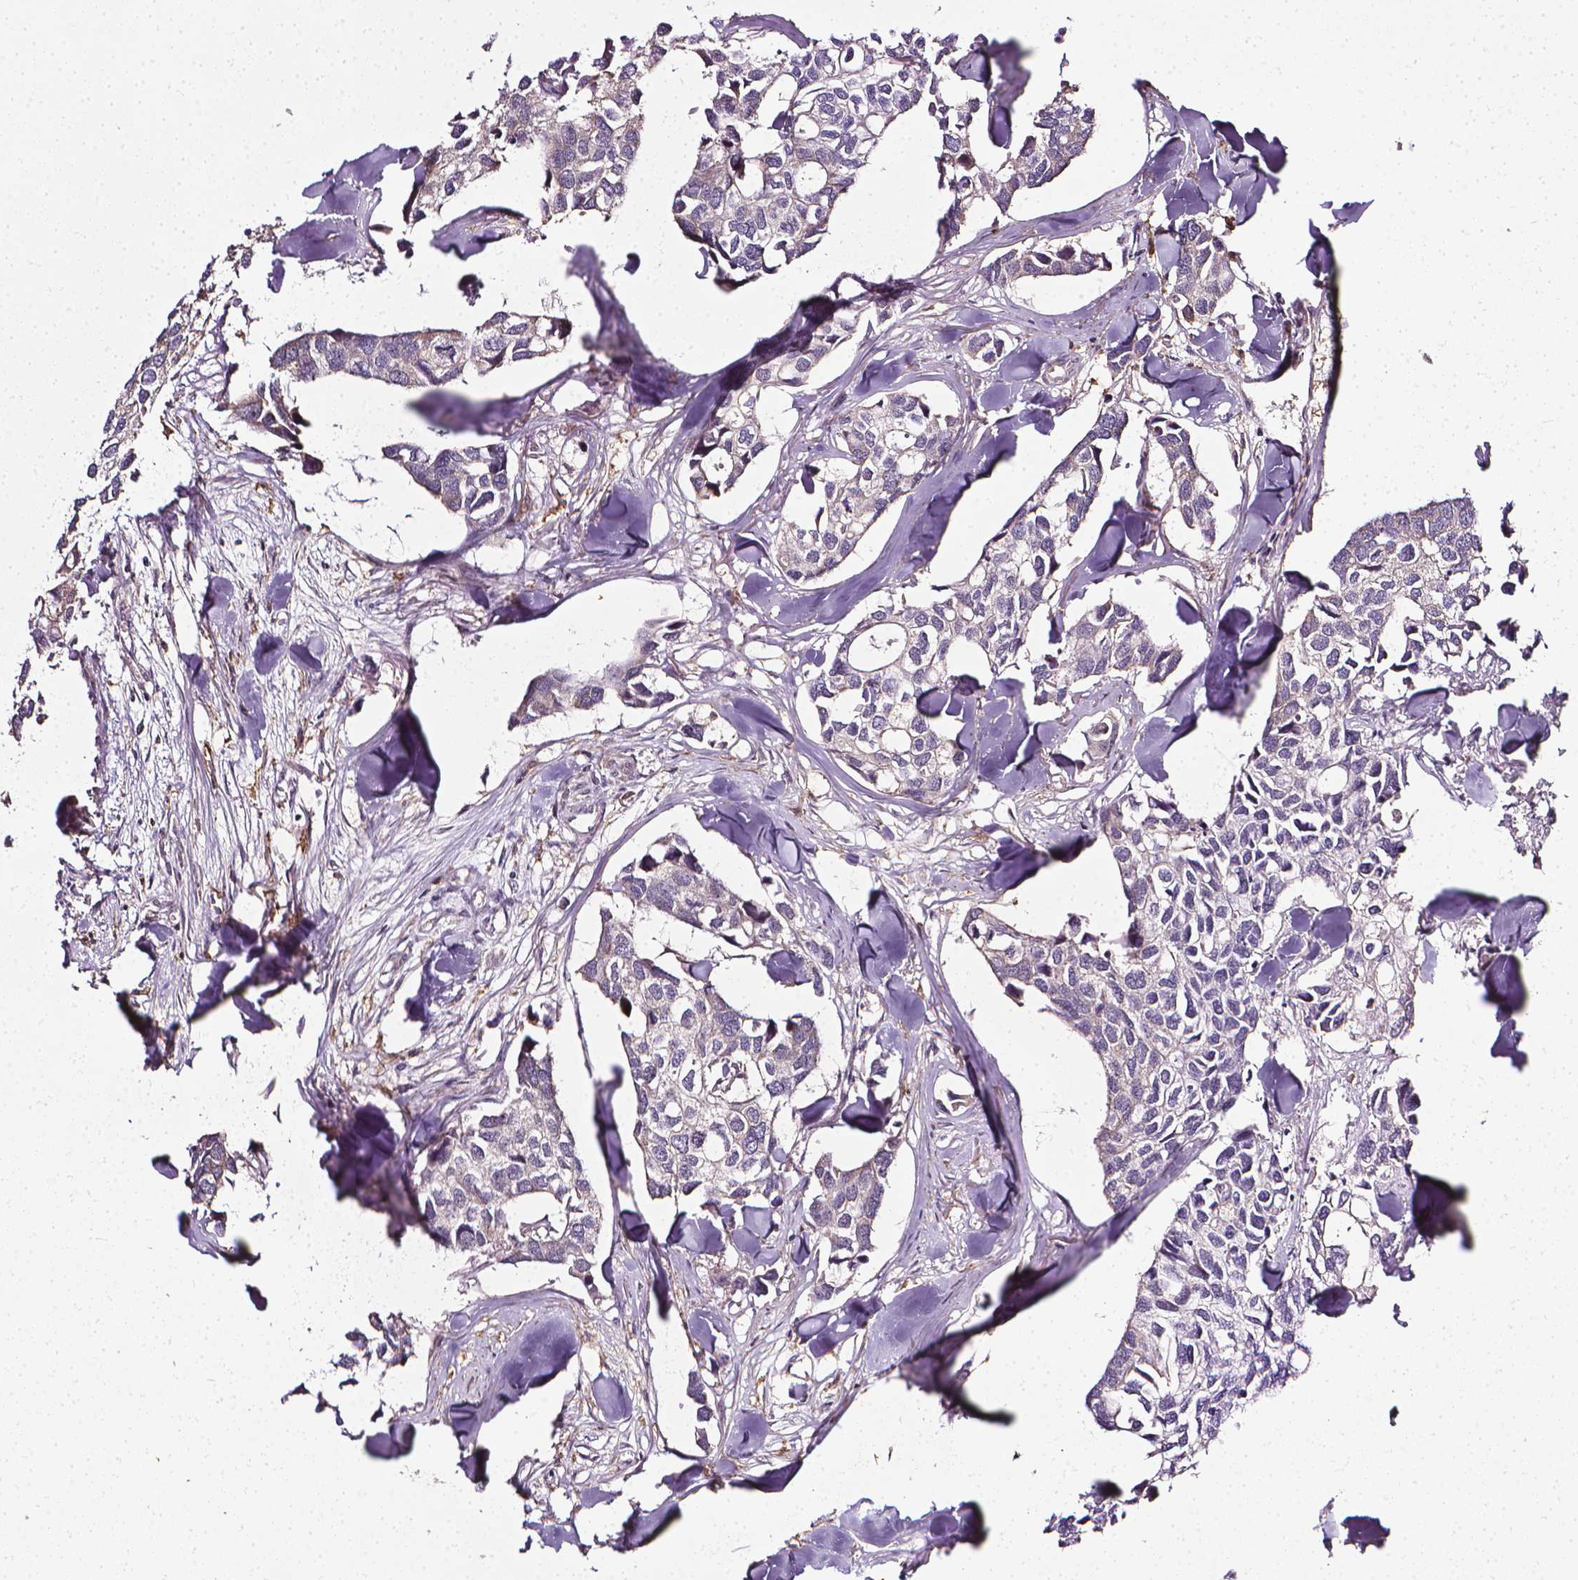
{"staining": {"intensity": "weak", "quantity": "<25%", "location": "cytoplasmic/membranous"}, "tissue": "breast cancer", "cell_type": "Tumor cells", "image_type": "cancer", "snomed": [{"axis": "morphology", "description": "Duct carcinoma"}, {"axis": "topography", "description": "Breast"}], "caption": "The micrograph shows no significant expression in tumor cells of breast cancer (intraductal carcinoma).", "gene": "PRAG1", "patient": {"sex": "female", "age": 83}}